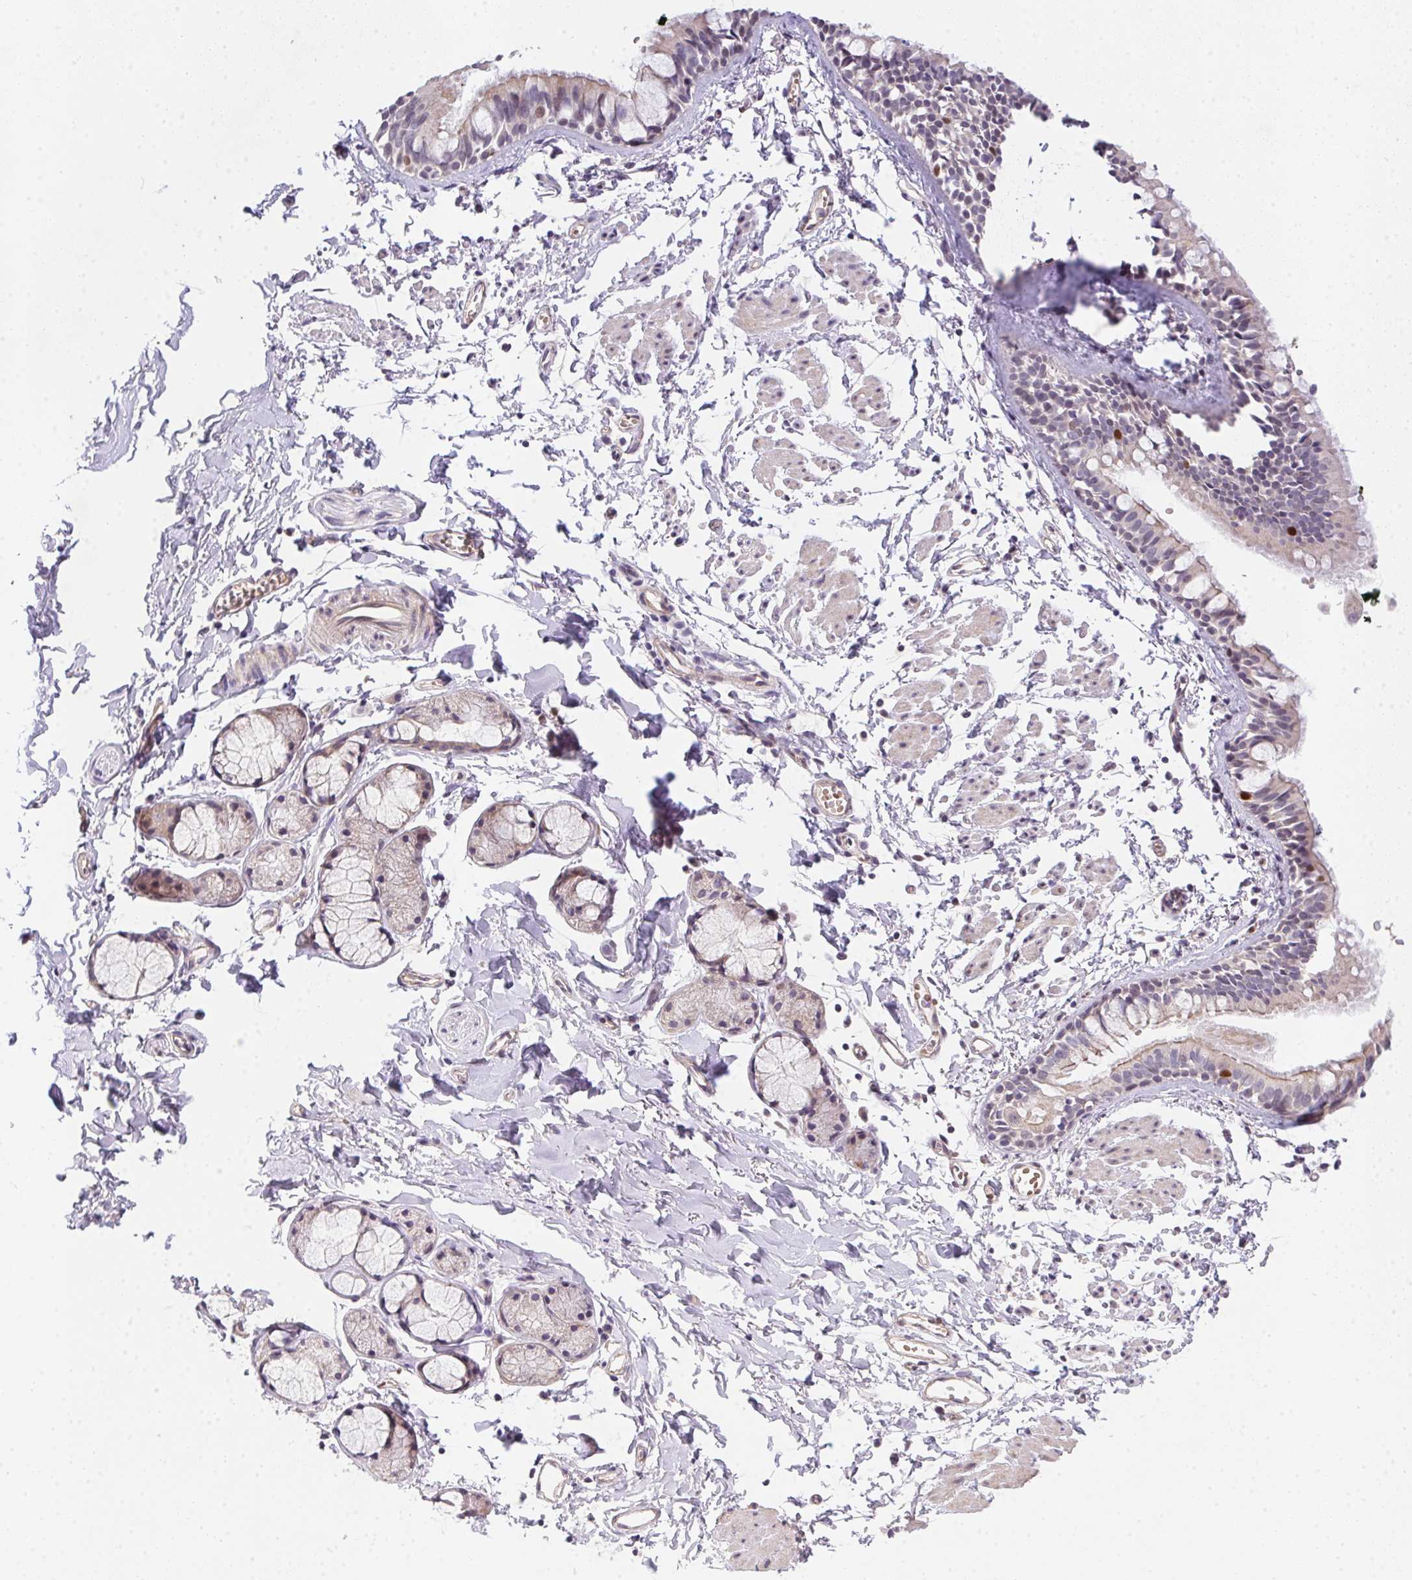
{"staining": {"intensity": "weak", "quantity": "25%-75%", "location": "cytoplasmic/membranous,nuclear"}, "tissue": "bronchus", "cell_type": "Respiratory epithelial cells", "image_type": "normal", "snomed": [{"axis": "morphology", "description": "Normal tissue, NOS"}, {"axis": "topography", "description": "Cartilage tissue"}, {"axis": "topography", "description": "Bronchus"}], "caption": "Protein expression analysis of unremarkable bronchus reveals weak cytoplasmic/membranous,nuclear expression in approximately 25%-75% of respiratory epithelial cells.", "gene": "HELLS", "patient": {"sex": "female", "age": 59}}